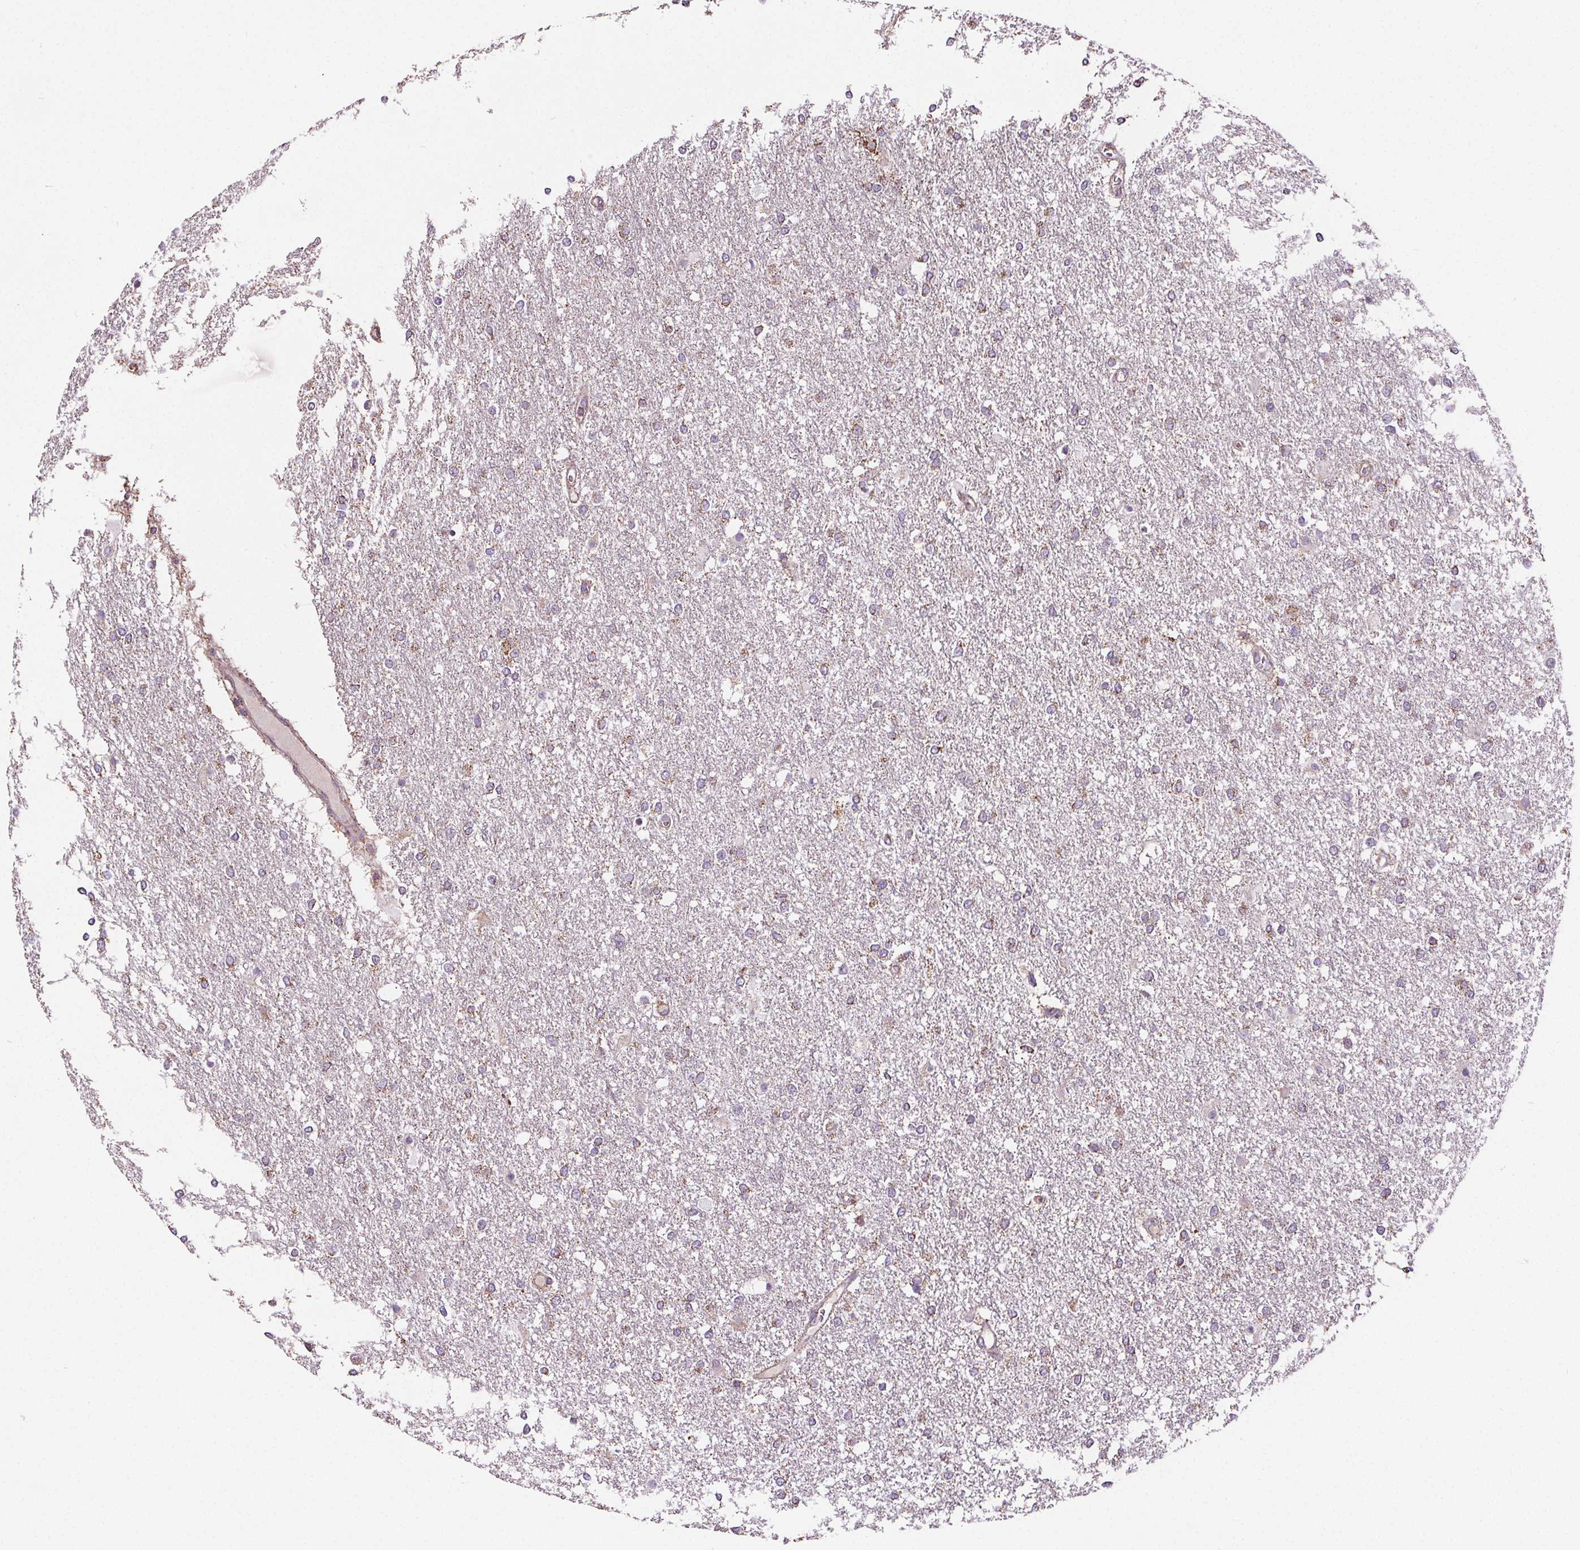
{"staining": {"intensity": "weak", "quantity": "25%-75%", "location": "cytoplasmic/membranous"}, "tissue": "glioma", "cell_type": "Tumor cells", "image_type": "cancer", "snomed": [{"axis": "morphology", "description": "Glioma, malignant, High grade"}, {"axis": "topography", "description": "Brain"}], "caption": "Immunohistochemical staining of human malignant glioma (high-grade) shows weak cytoplasmic/membranous protein positivity in about 25%-75% of tumor cells. (DAB (3,3'-diaminobenzidine) IHC, brown staining for protein, blue staining for nuclei).", "gene": "SUCLA2", "patient": {"sex": "female", "age": 61}}